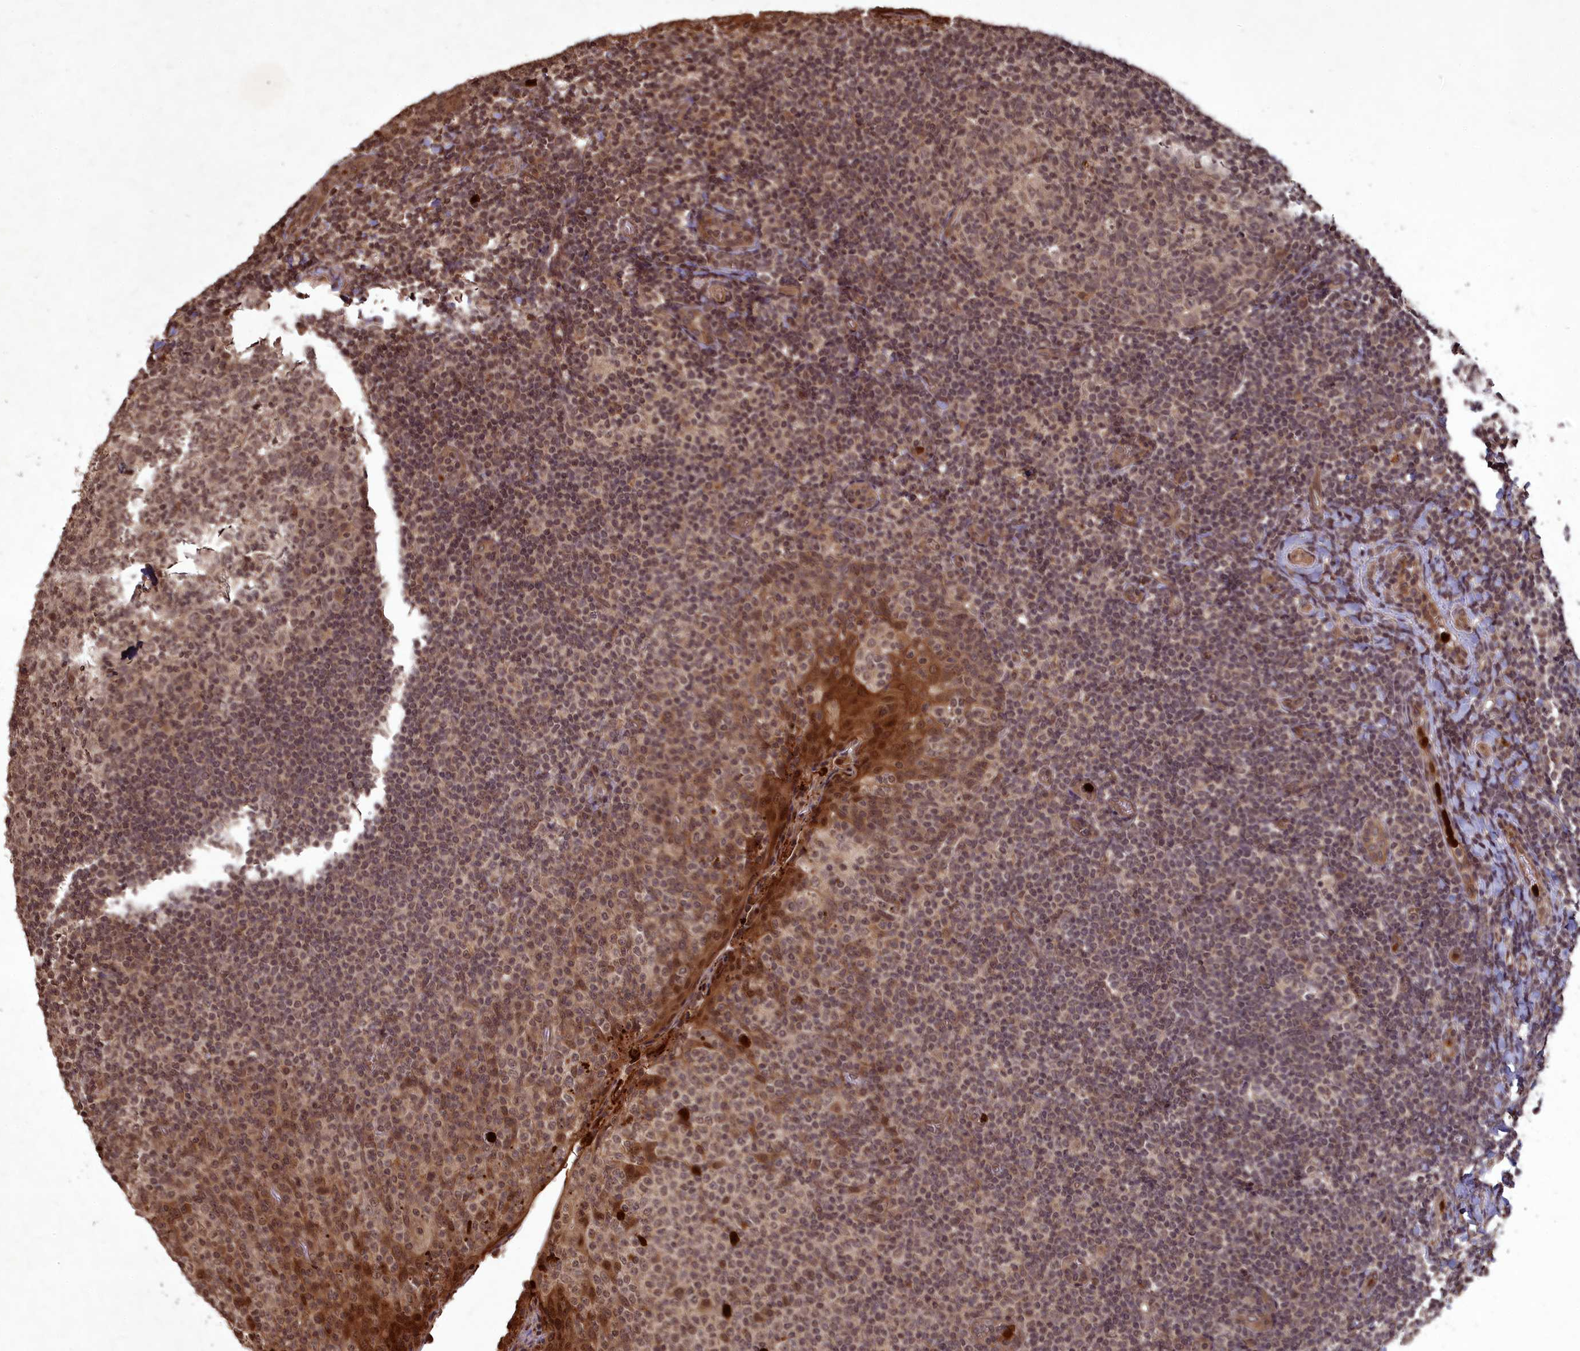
{"staining": {"intensity": "moderate", "quantity": "25%-75%", "location": "nuclear"}, "tissue": "tonsil", "cell_type": "Germinal center cells", "image_type": "normal", "snomed": [{"axis": "morphology", "description": "Normal tissue, NOS"}, {"axis": "topography", "description": "Tonsil"}], "caption": "Tonsil stained with DAB IHC shows medium levels of moderate nuclear staining in approximately 25%-75% of germinal center cells. (DAB (3,3'-diaminobenzidine) IHC, brown staining for protein, blue staining for nuclei).", "gene": "SRMS", "patient": {"sex": "female", "age": 19}}